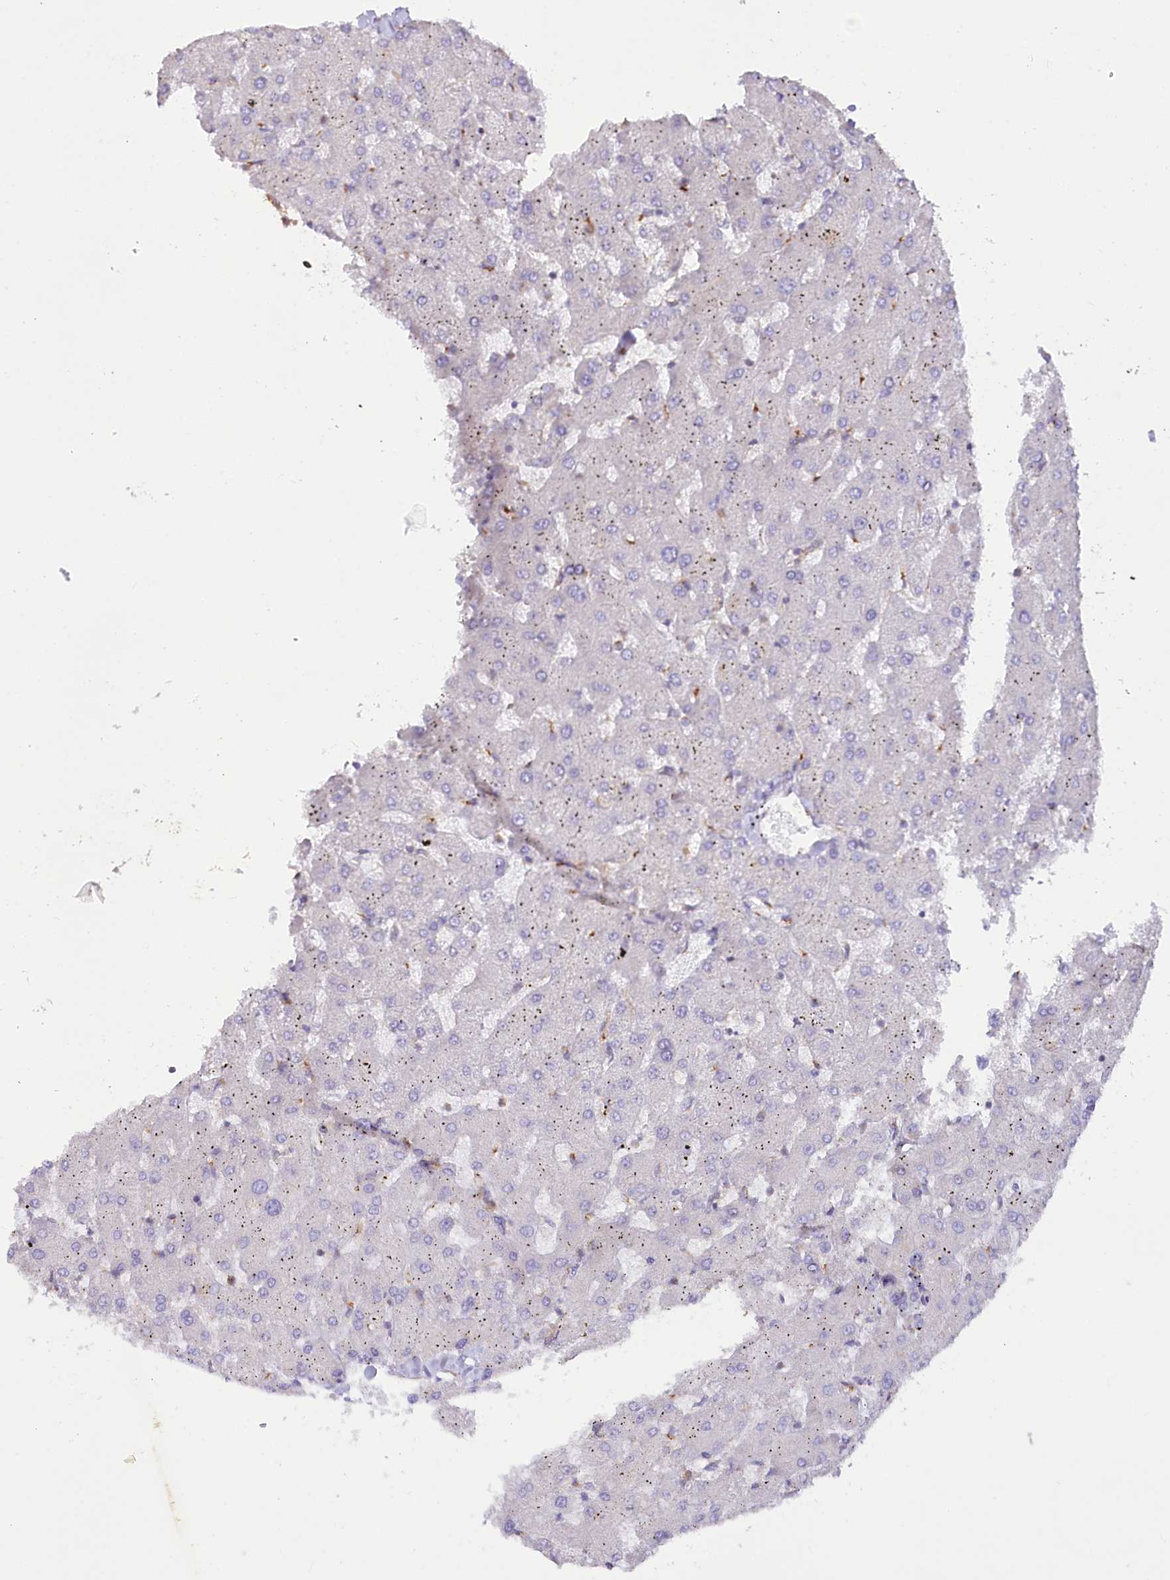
{"staining": {"intensity": "negative", "quantity": "none", "location": "none"}, "tissue": "liver", "cell_type": "Cholangiocytes", "image_type": "normal", "snomed": [{"axis": "morphology", "description": "Normal tissue, NOS"}, {"axis": "topography", "description": "Liver"}], "caption": "Immunohistochemistry of benign human liver shows no positivity in cholangiocytes. (DAB immunohistochemistry, high magnification).", "gene": "STX6", "patient": {"sex": "female", "age": 63}}